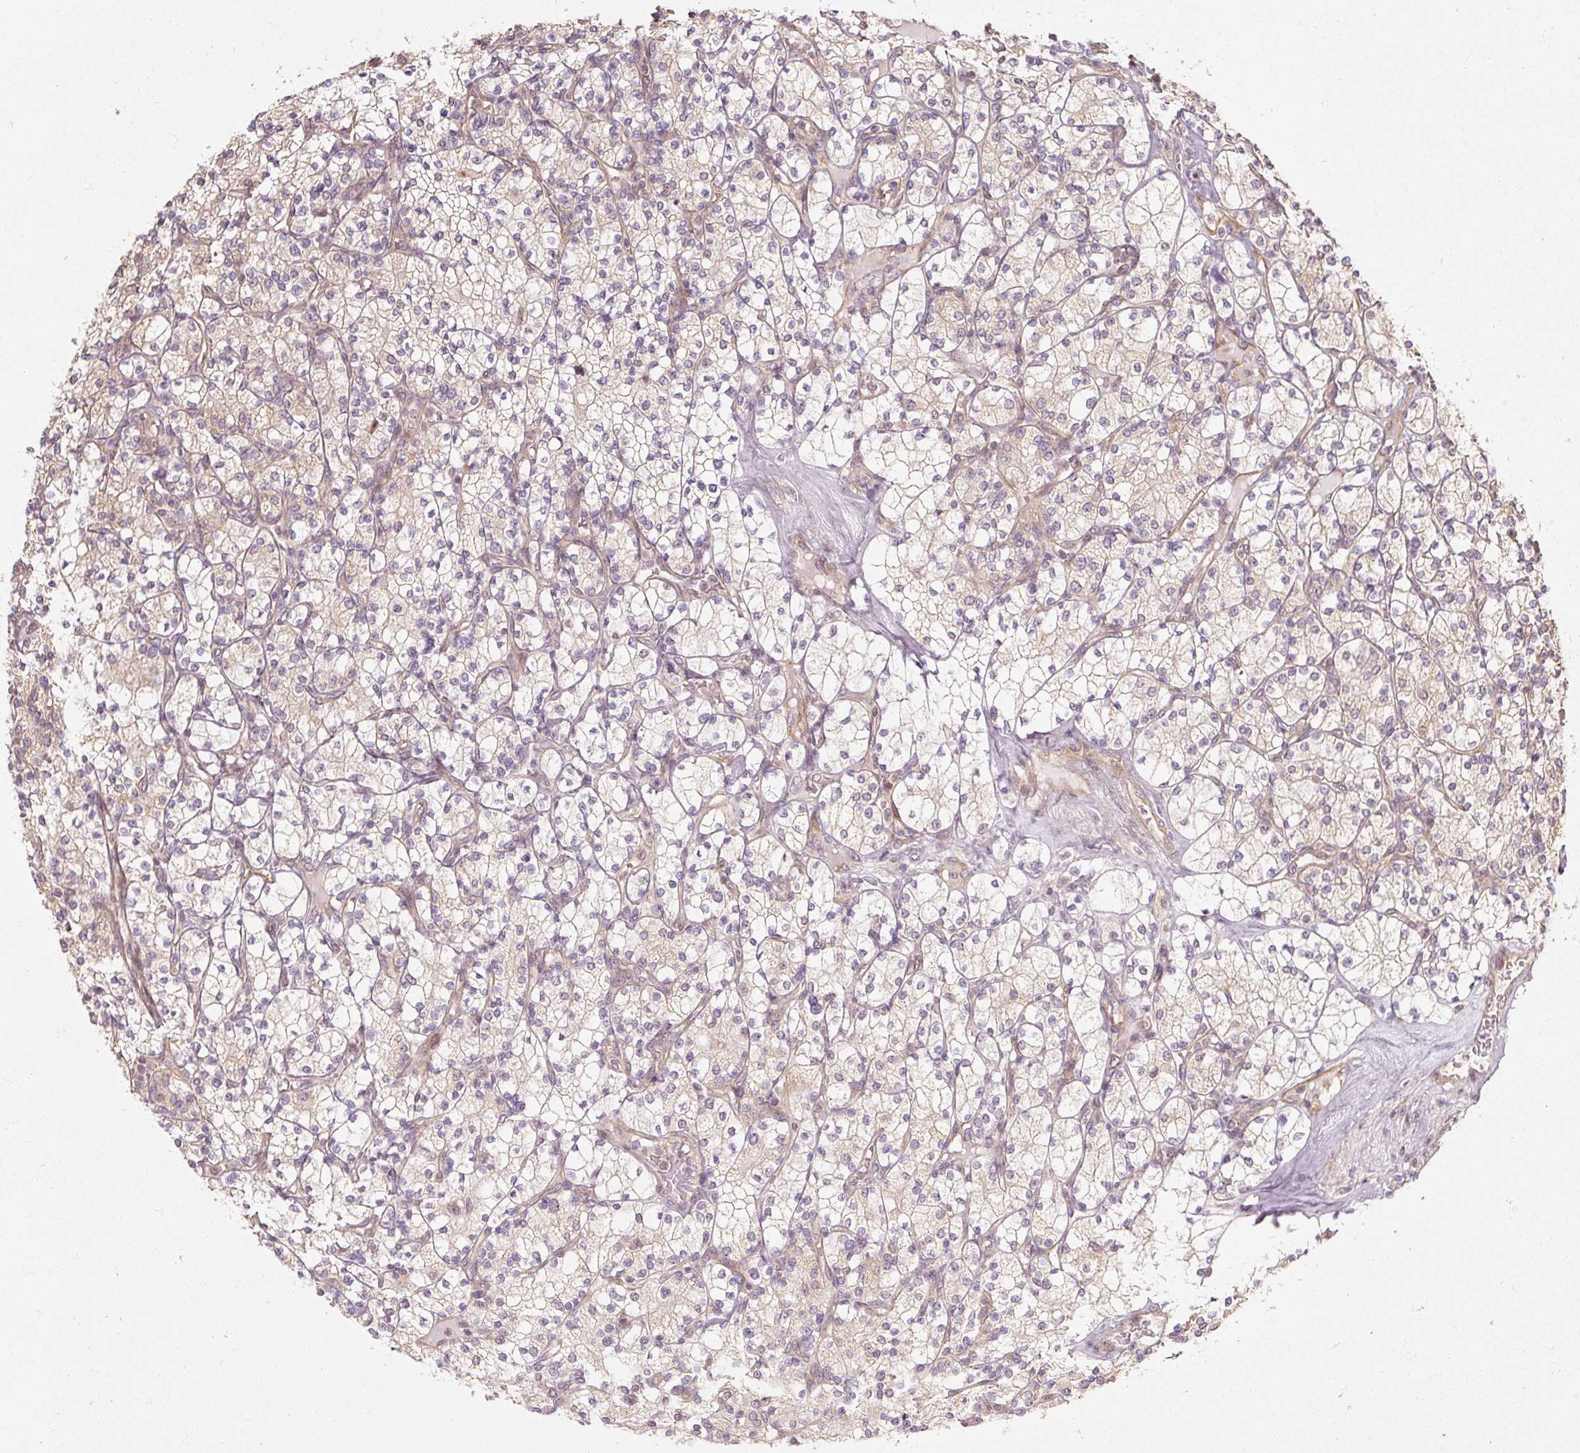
{"staining": {"intensity": "weak", "quantity": "25%-75%", "location": "cytoplasmic/membranous"}, "tissue": "renal cancer", "cell_type": "Tumor cells", "image_type": "cancer", "snomed": [{"axis": "morphology", "description": "Adenocarcinoma, NOS"}, {"axis": "topography", "description": "Kidney"}], "caption": "Renal cancer stained with DAB (3,3'-diaminobenzidine) IHC exhibits low levels of weak cytoplasmic/membranous staining in approximately 25%-75% of tumor cells. (IHC, brightfield microscopy, high magnification).", "gene": "RB1CC1", "patient": {"sex": "male", "age": 77}}